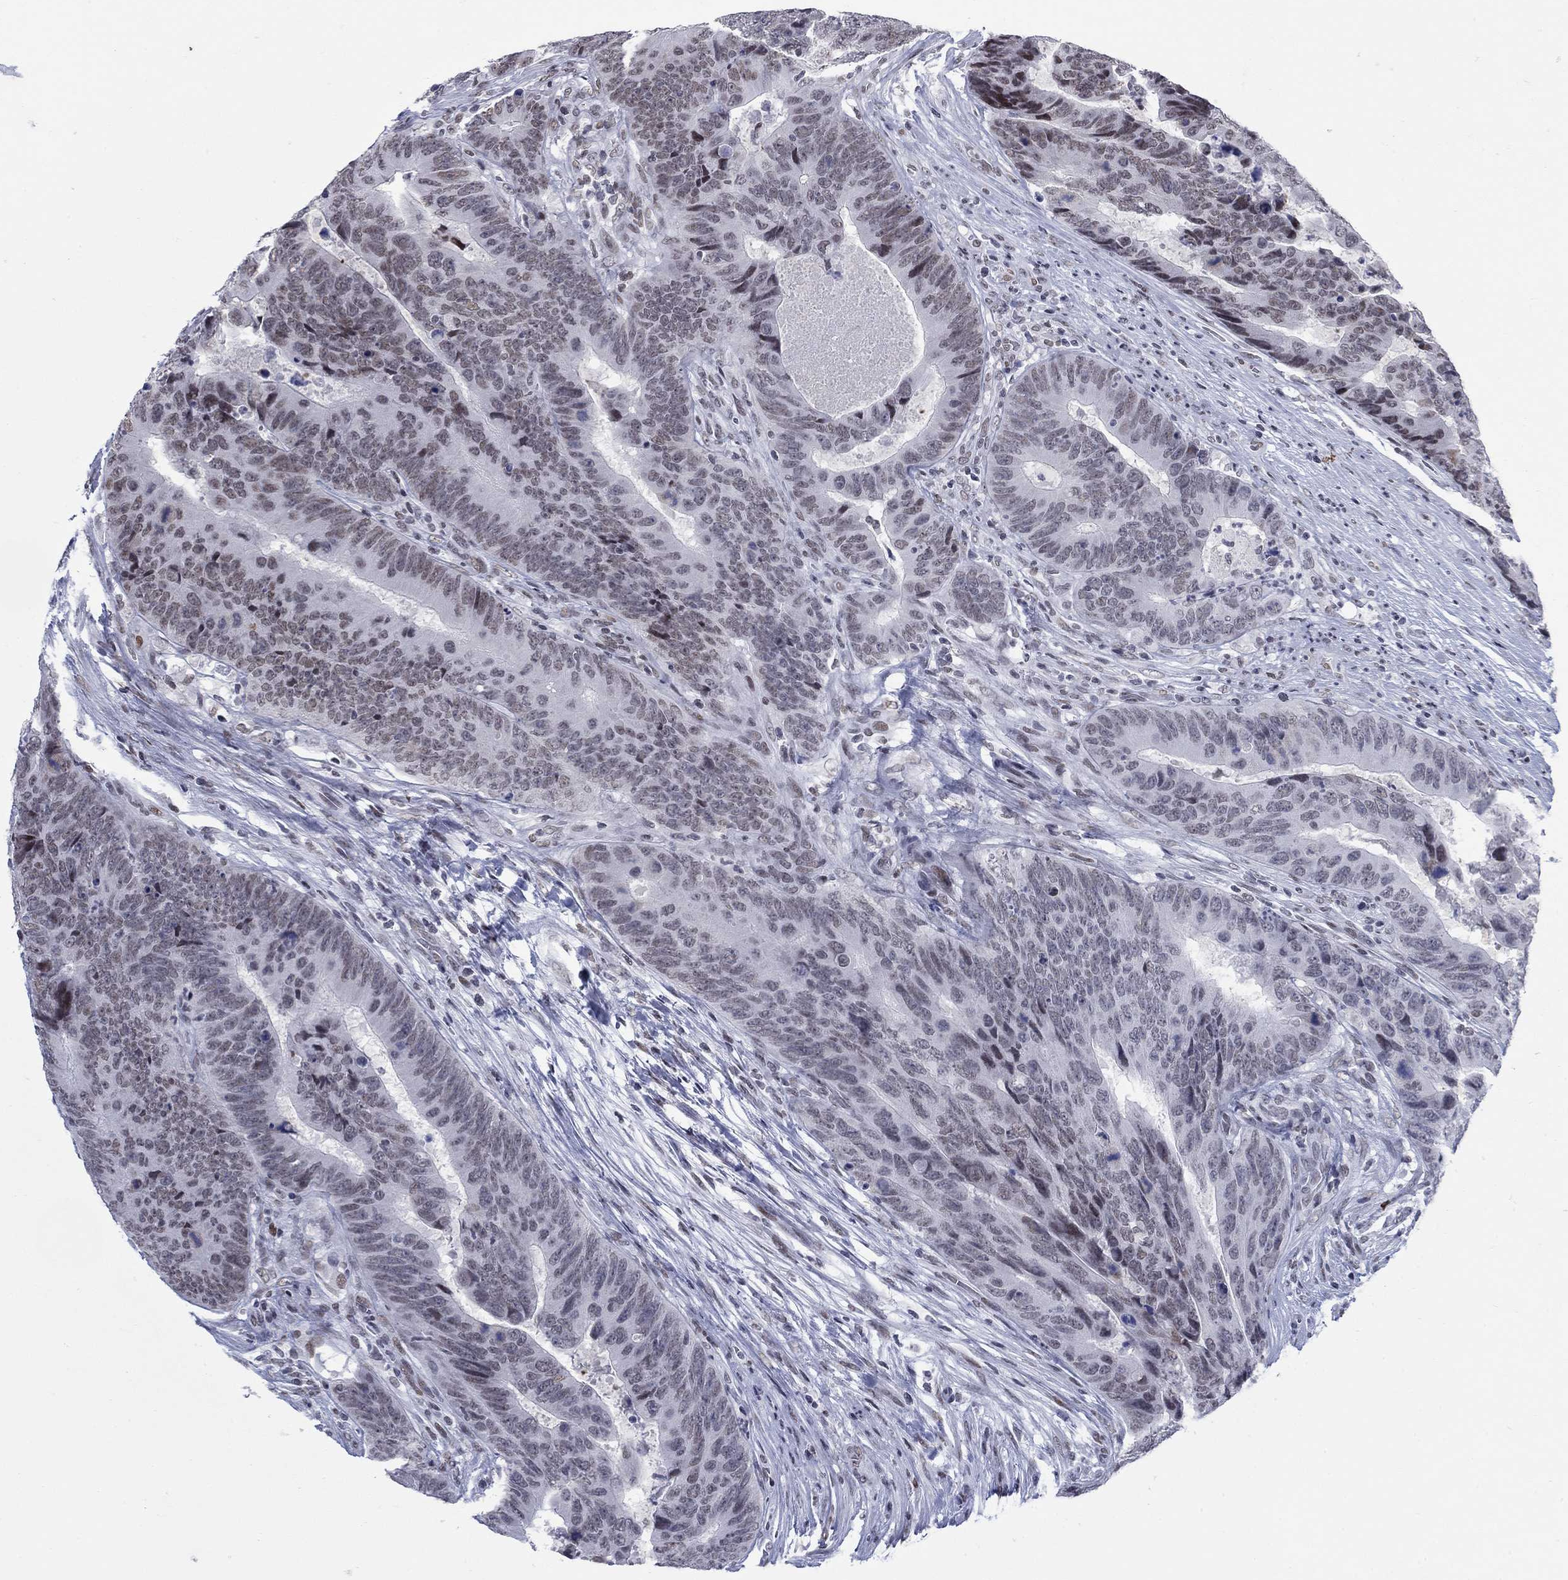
{"staining": {"intensity": "negative", "quantity": "none", "location": "none"}, "tissue": "colorectal cancer", "cell_type": "Tumor cells", "image_type": "cancer", "snomed": [{"axis": "morphology", "description": "Adenocarcinoma, NOS"}, {"axis": "topography", "description": "Colon"}], "caption": "This is an immunohistochemistry image of colorectal adenocarcinoma. There is no staining in tumor cells.", "gene": "NPAS3", "patient": {"sex": "female", "age": 56}}